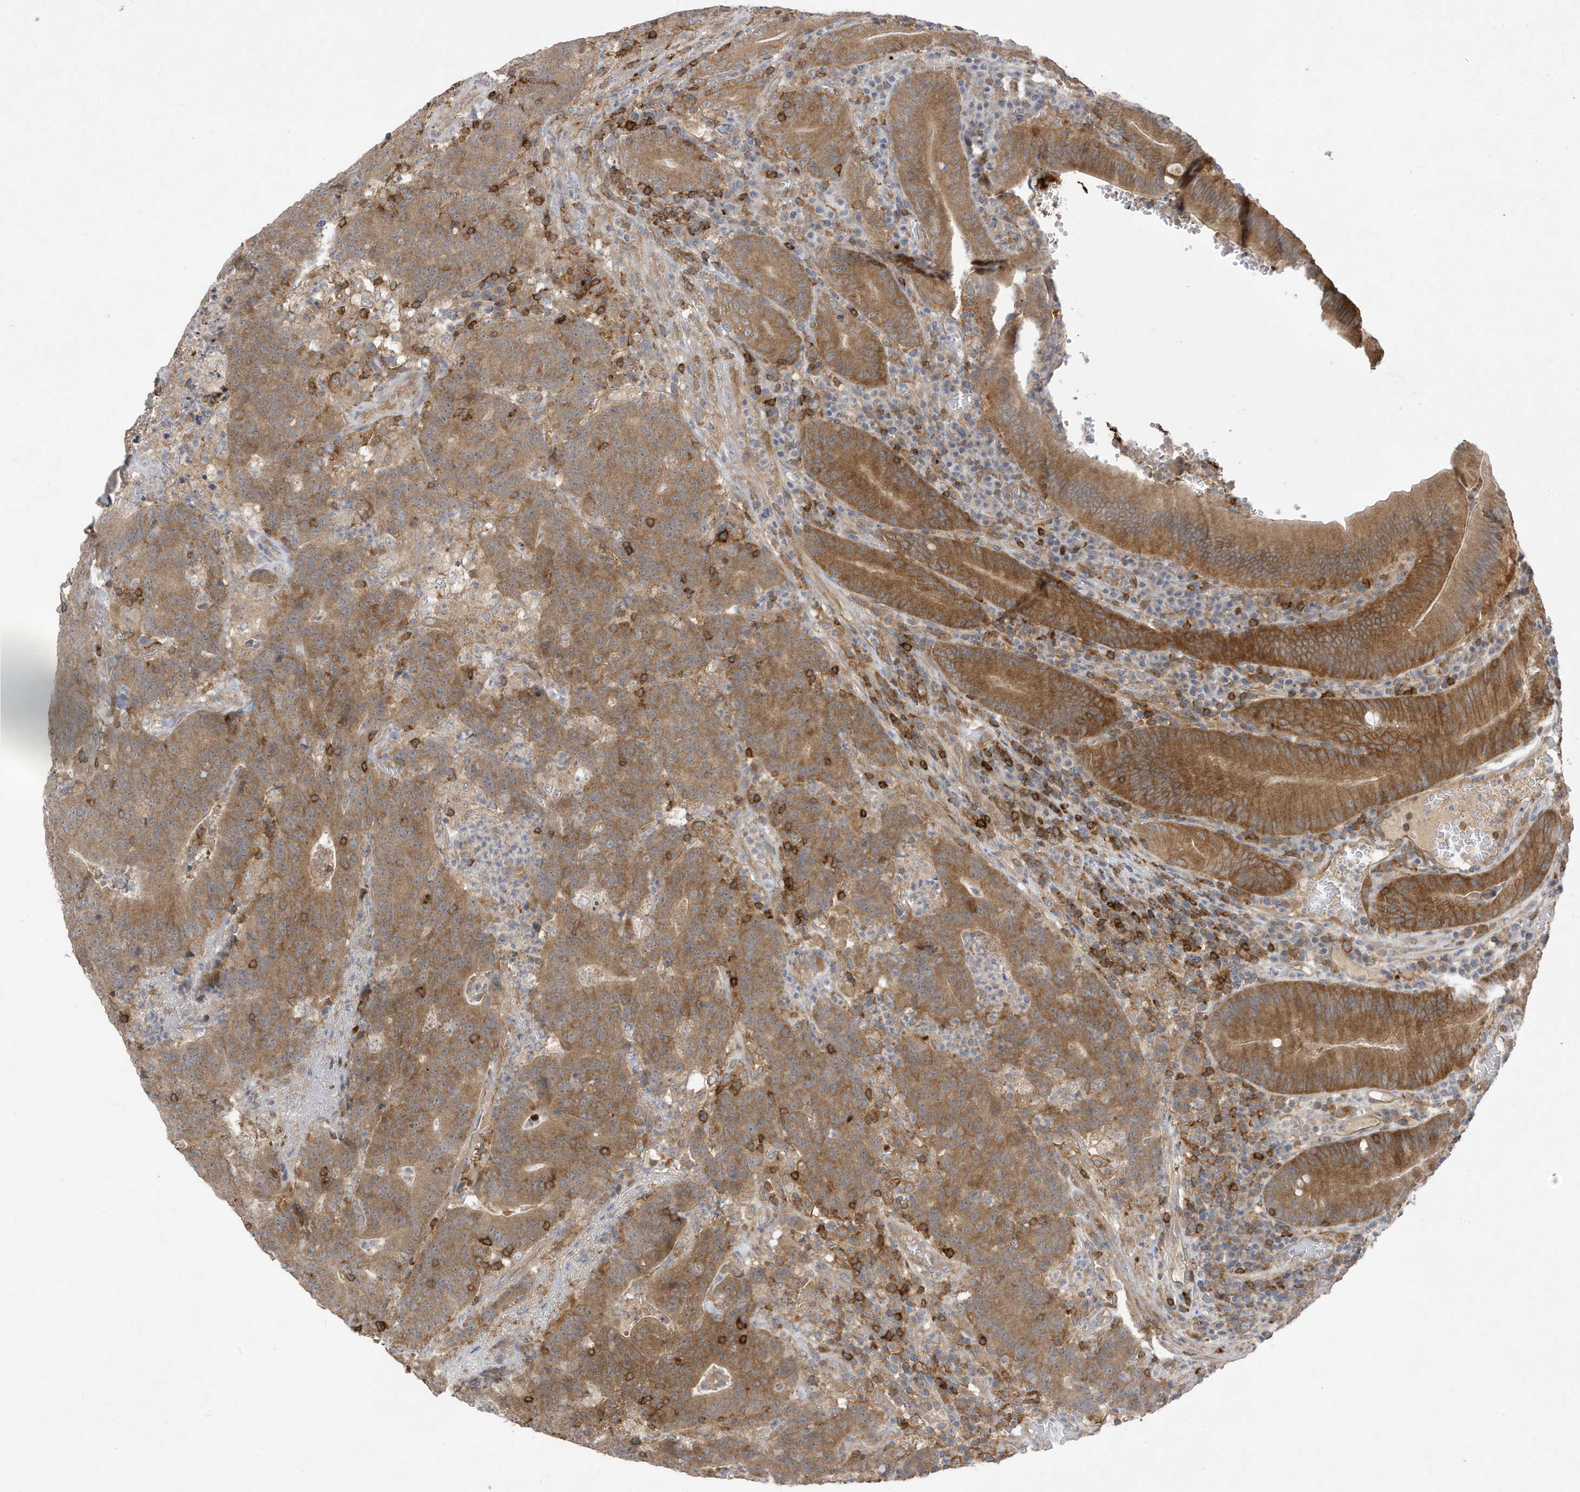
{"staining": {"intensity": "moderate", "quantity": ">75%", "location": "cytoplasmic/membranous"}, "tissue": "colorectal cancer", "cell_type": "Tumor cells", "image_type": "cancer", "snomed": [{"axis": "morphology", "description": "Normal tissue, NOS"}, {"axis": "morphology", "description": "Adenocarcinoma, NOS"}, {"axis": "topography", "description": "Colon"}], "caption": "Protein expression analysis of human colorectal cancer reveals moderate cytoplasmic/membranous staining in about >75% of tumor cells.", "gene": "PHACTR2", "patient": {"sex": "female", "age": 75}}